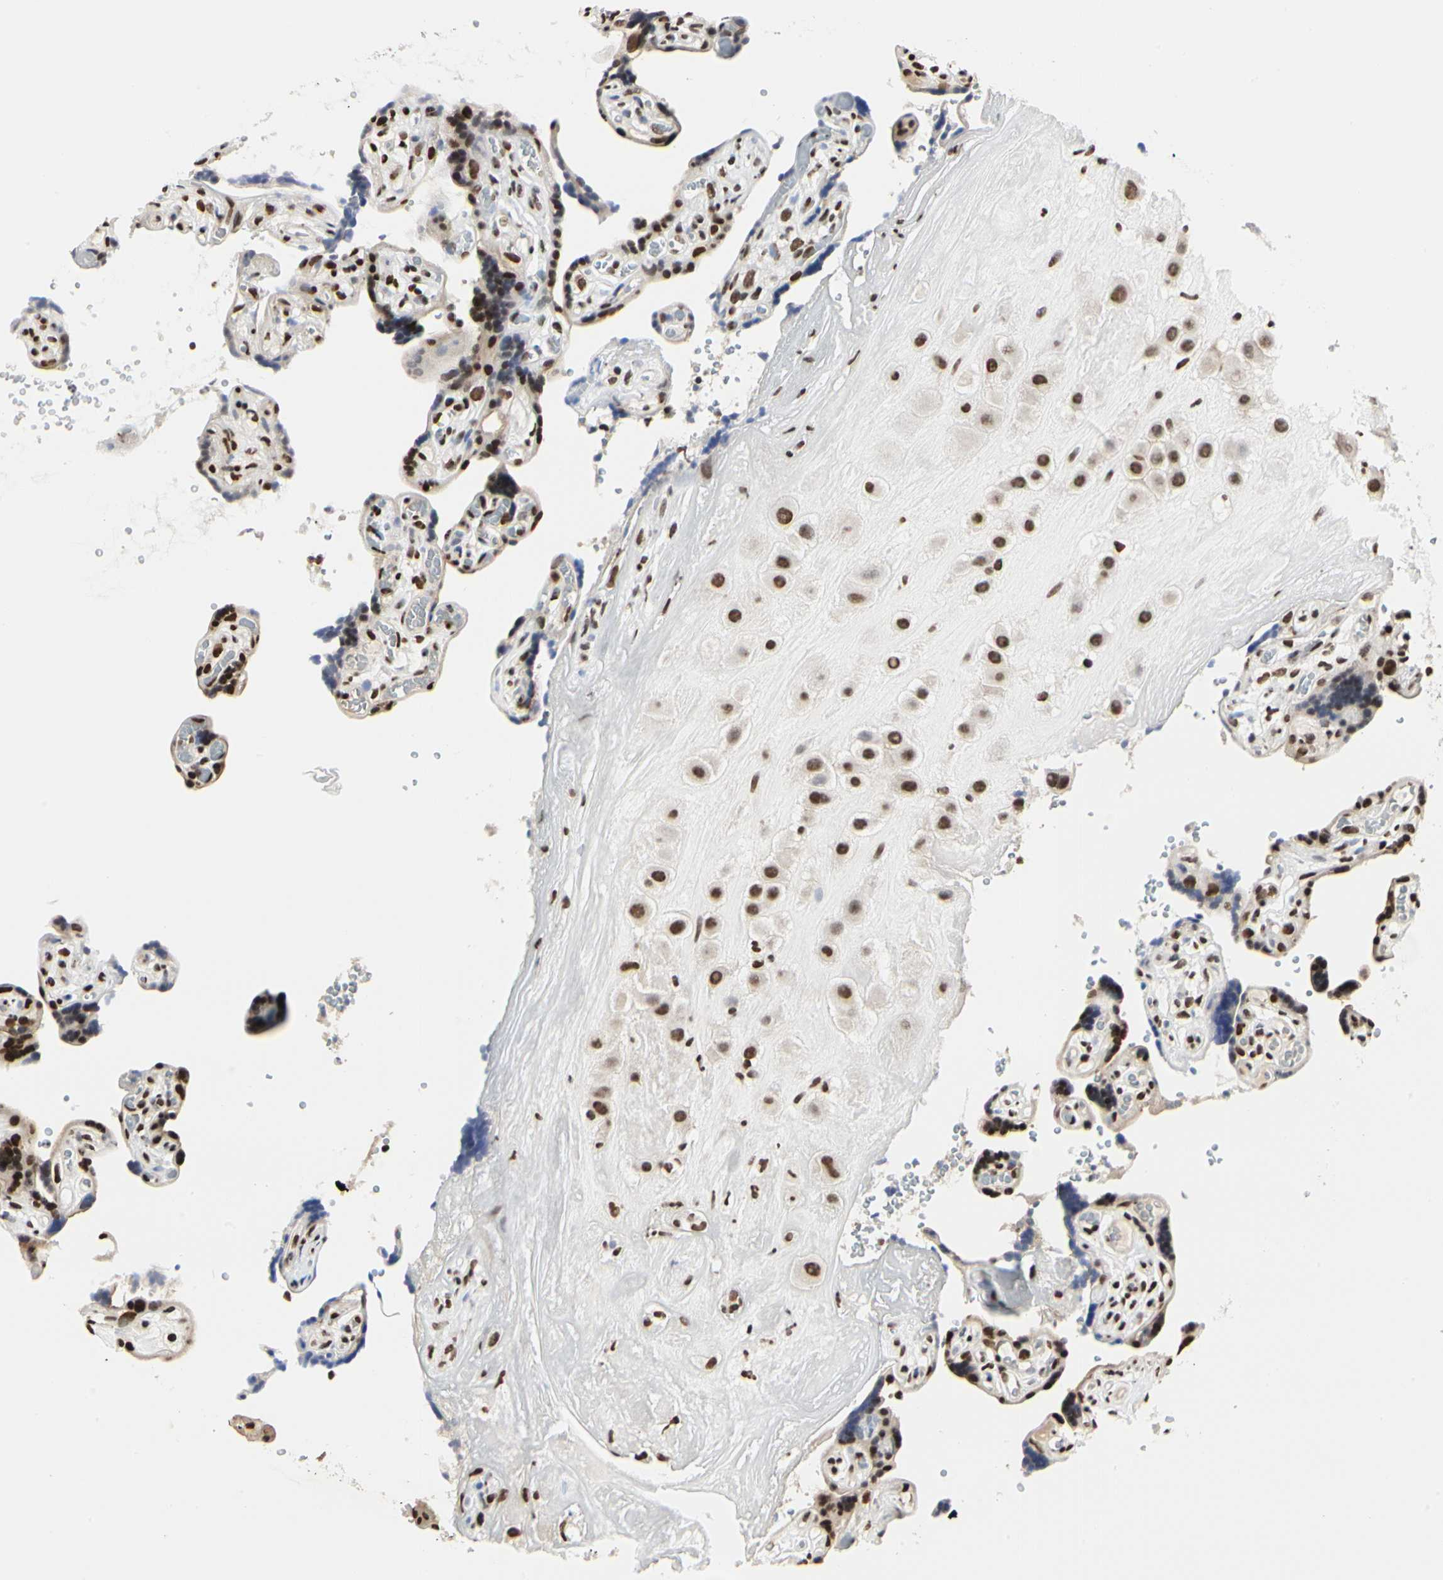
{"staining": {"intensity": "strong", "quantity": ">75%", "location": "nuclear"}, "tissue": "placenta", "cell_type": "Decidual cells", "image_type": "normal", "snomed": [{"axis": "morphology", "description": "Normal tissue, NOS"}, {"axis": "topography", "description": "Placenta"}], "caption": "This histopathology image displays immunohistochemistry staining of benign placenta, with high strong nuclear positivity in about >75% of decidual cells.", "gene": "PRMT3", "patient": {"sex": "female", "age": 30}}